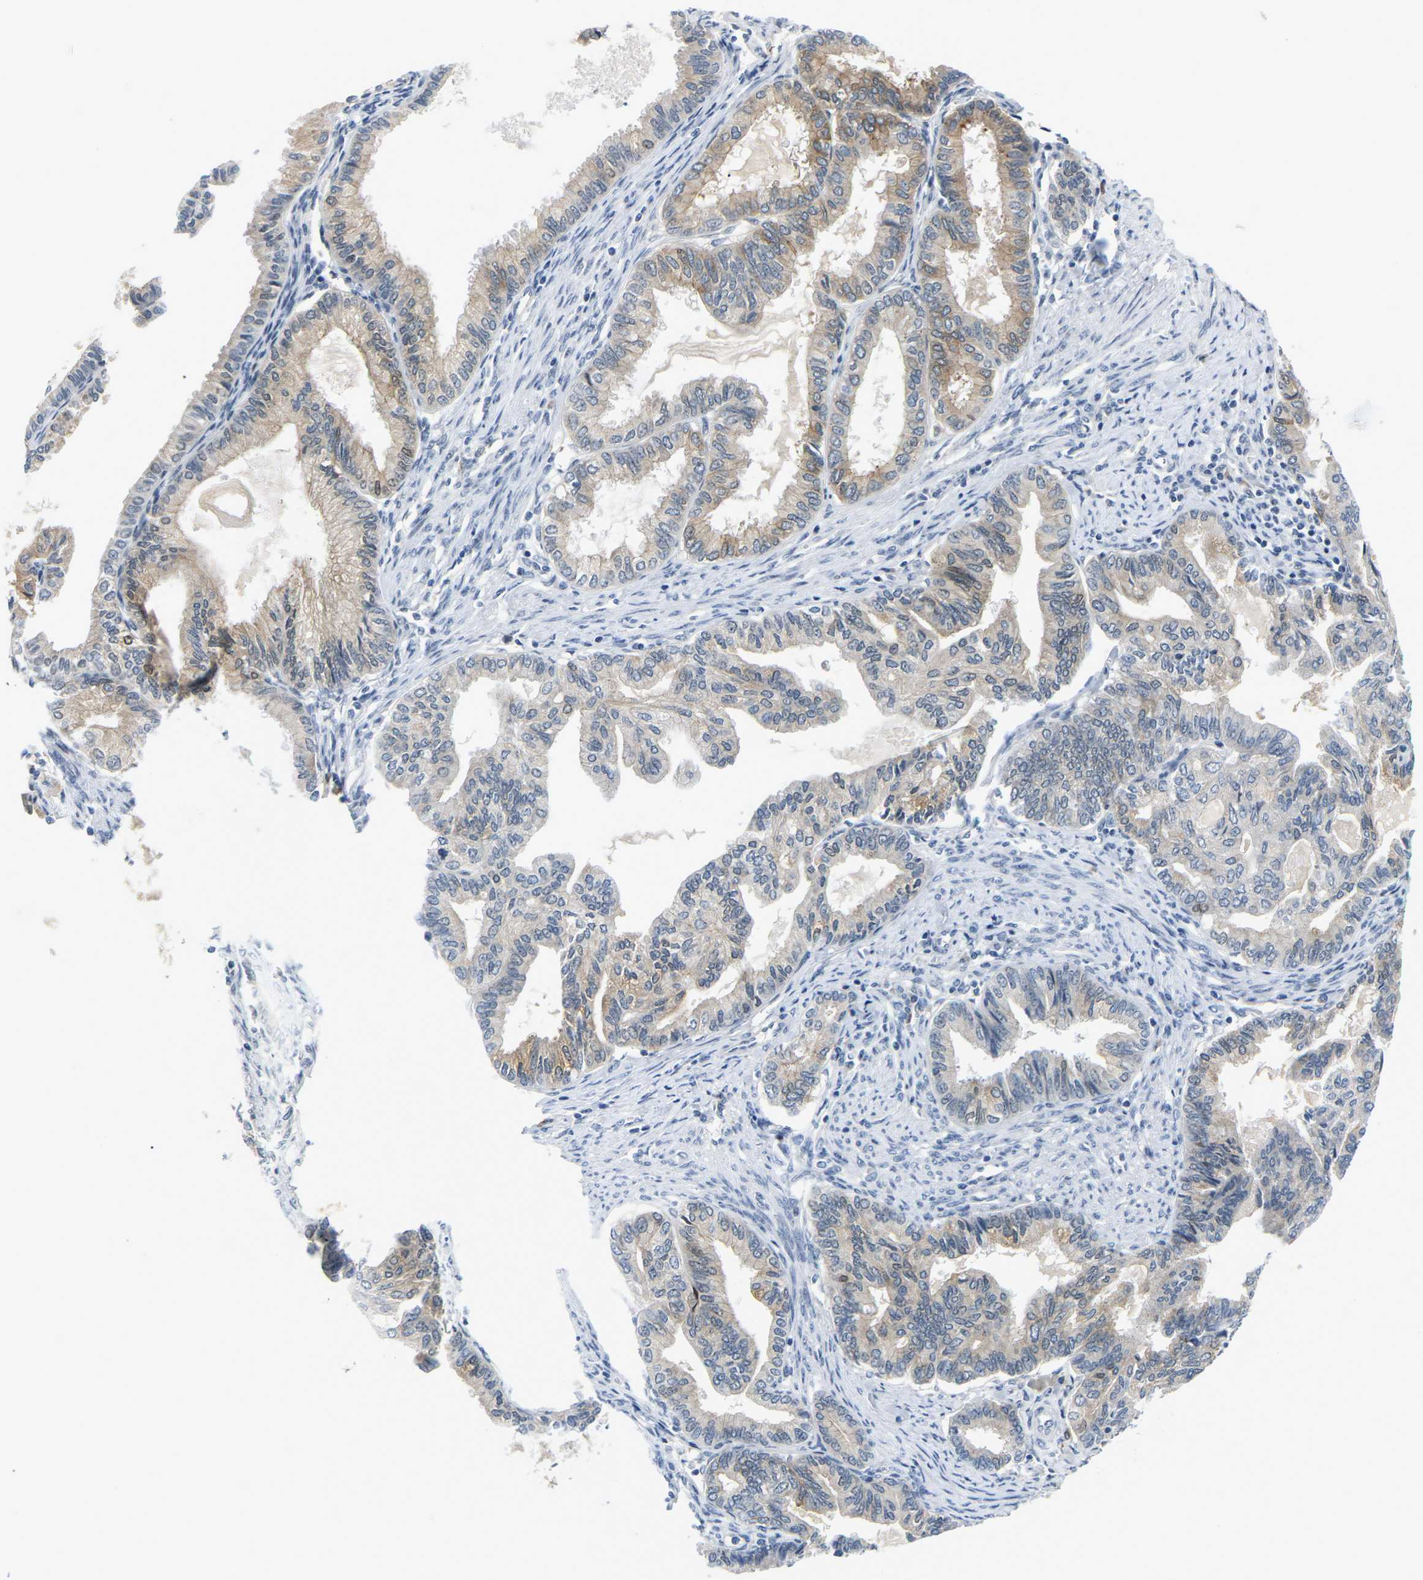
{"staining": {"intensity": "moderate", "quantity": "25%-75%", "location": "cytoplasmic/membranous,nuclear"}, "tissue": "endometrial cancer", "cell_type": "Tumor cells", "image_type": "cancer", "snomed": [{"axis": "morphology", "description": "Adenocarcinoma, NOS"}, {"axis": "topography", "description": "Endometrium"}], "caption": "Immunohistochemistry histopathology image of neoplastic tissue: endometrial cancer (adenocarcinoma) stained using immunohistochemistry demonstrates medium levels of moderate protein expression localized specifically in the cytoplasmic/membranous and nuclear of tumor cells, appearing as a cytoplasmic/membranous and nuclear brown color.", "gene": "PKP2", "patient": {"sex": "female", "age": 86}}